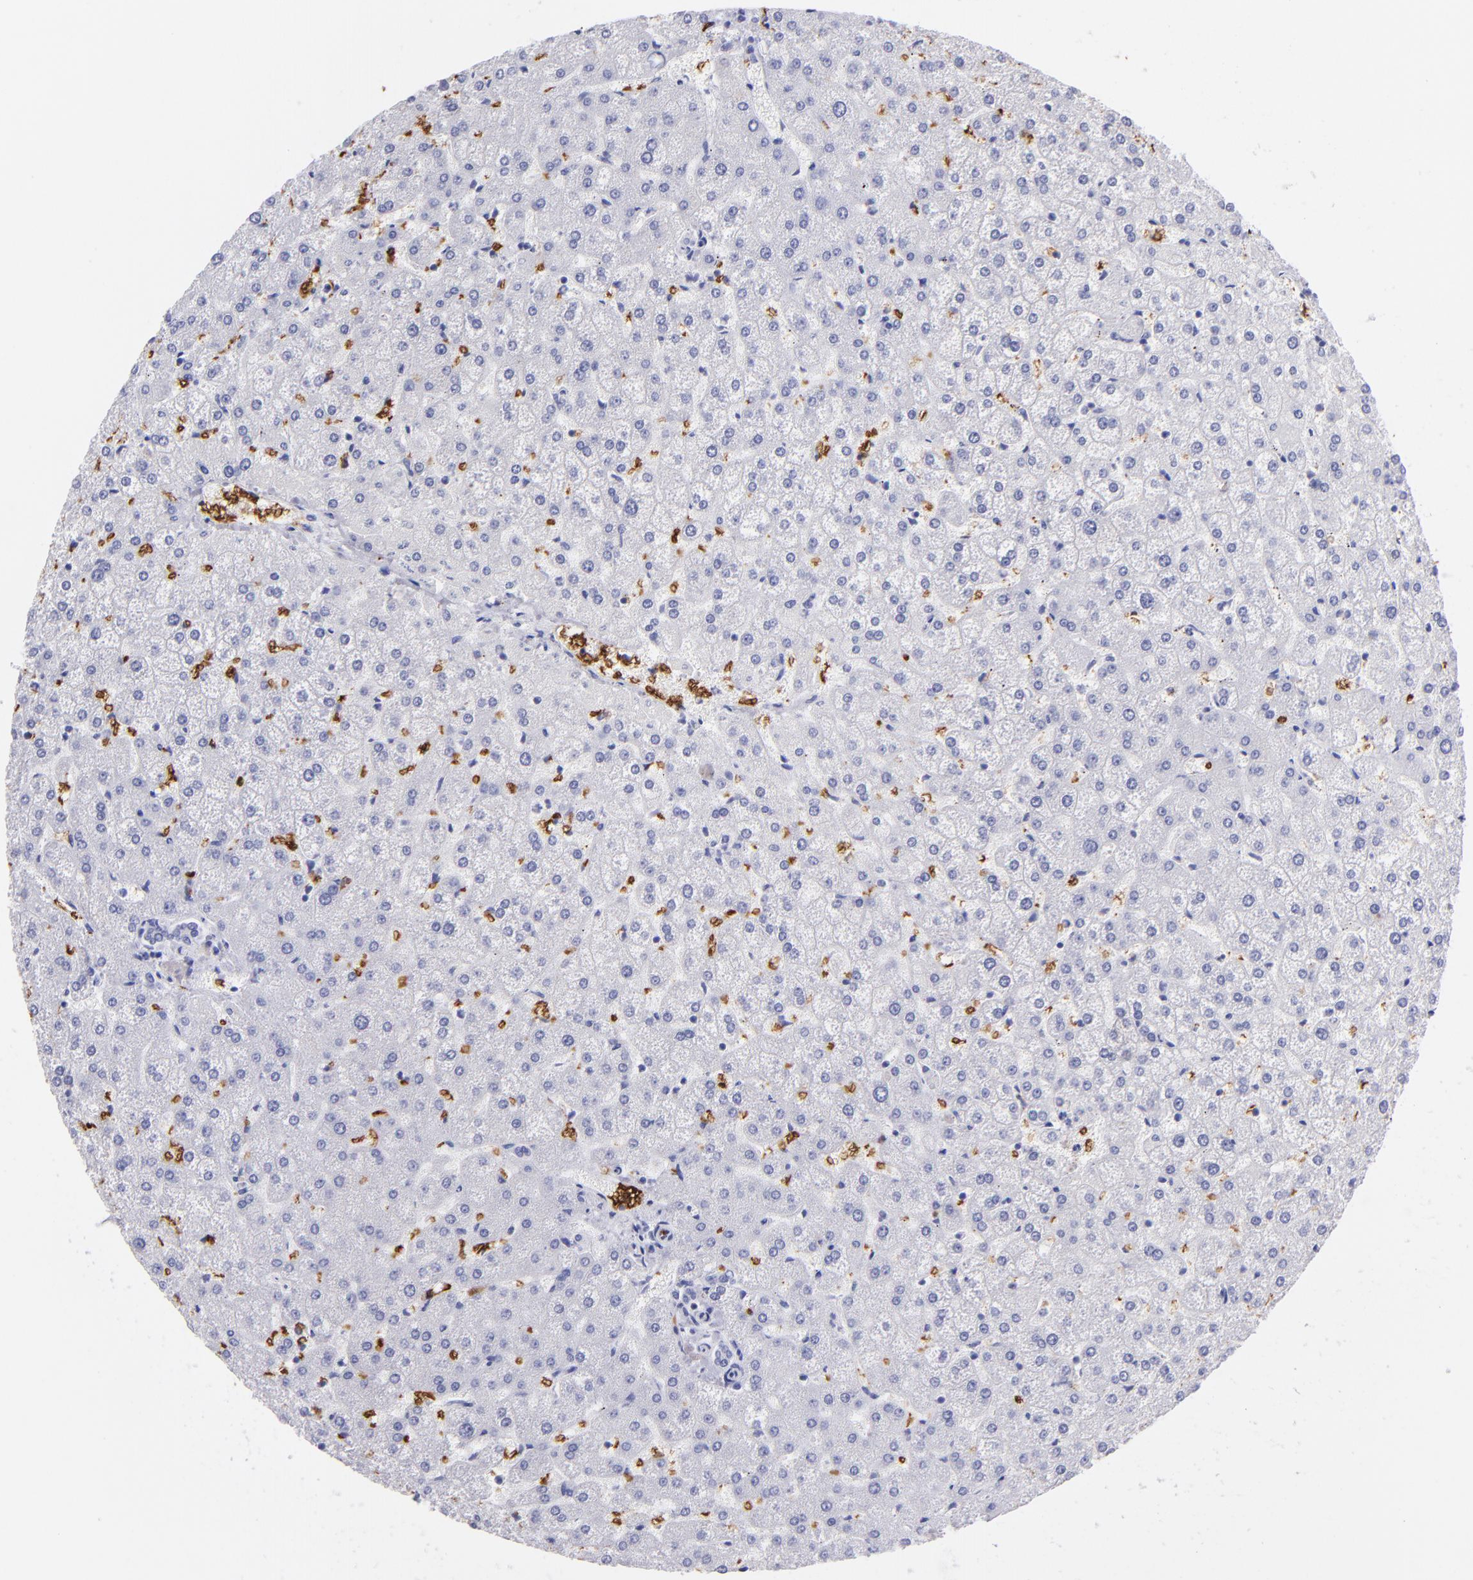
{"staining": {"intensity": "negative", "quantity": "none", "location": "none"}, "tissue": "liver", "cell_type": "Cholangiocytes", "image_type": "normal", "snomed": [{"axis": "morphology", "description": "Normal tissue, NOS"}, {"axis": "topography", "description": "Liver"}], "caption": "High power microscopy micrograph of an immunohistochemistry micrograph of unremarkable liver, revealing no significant expression in cholangiocytes. Brightfield microscopy of IHC stained with DAB (3,3'-diaminobenzidine) (brown) and hematoxylin (blue), captured at high magnification.", "gene": "GYPA", "patient": {"sex": "female", "age": 32}}